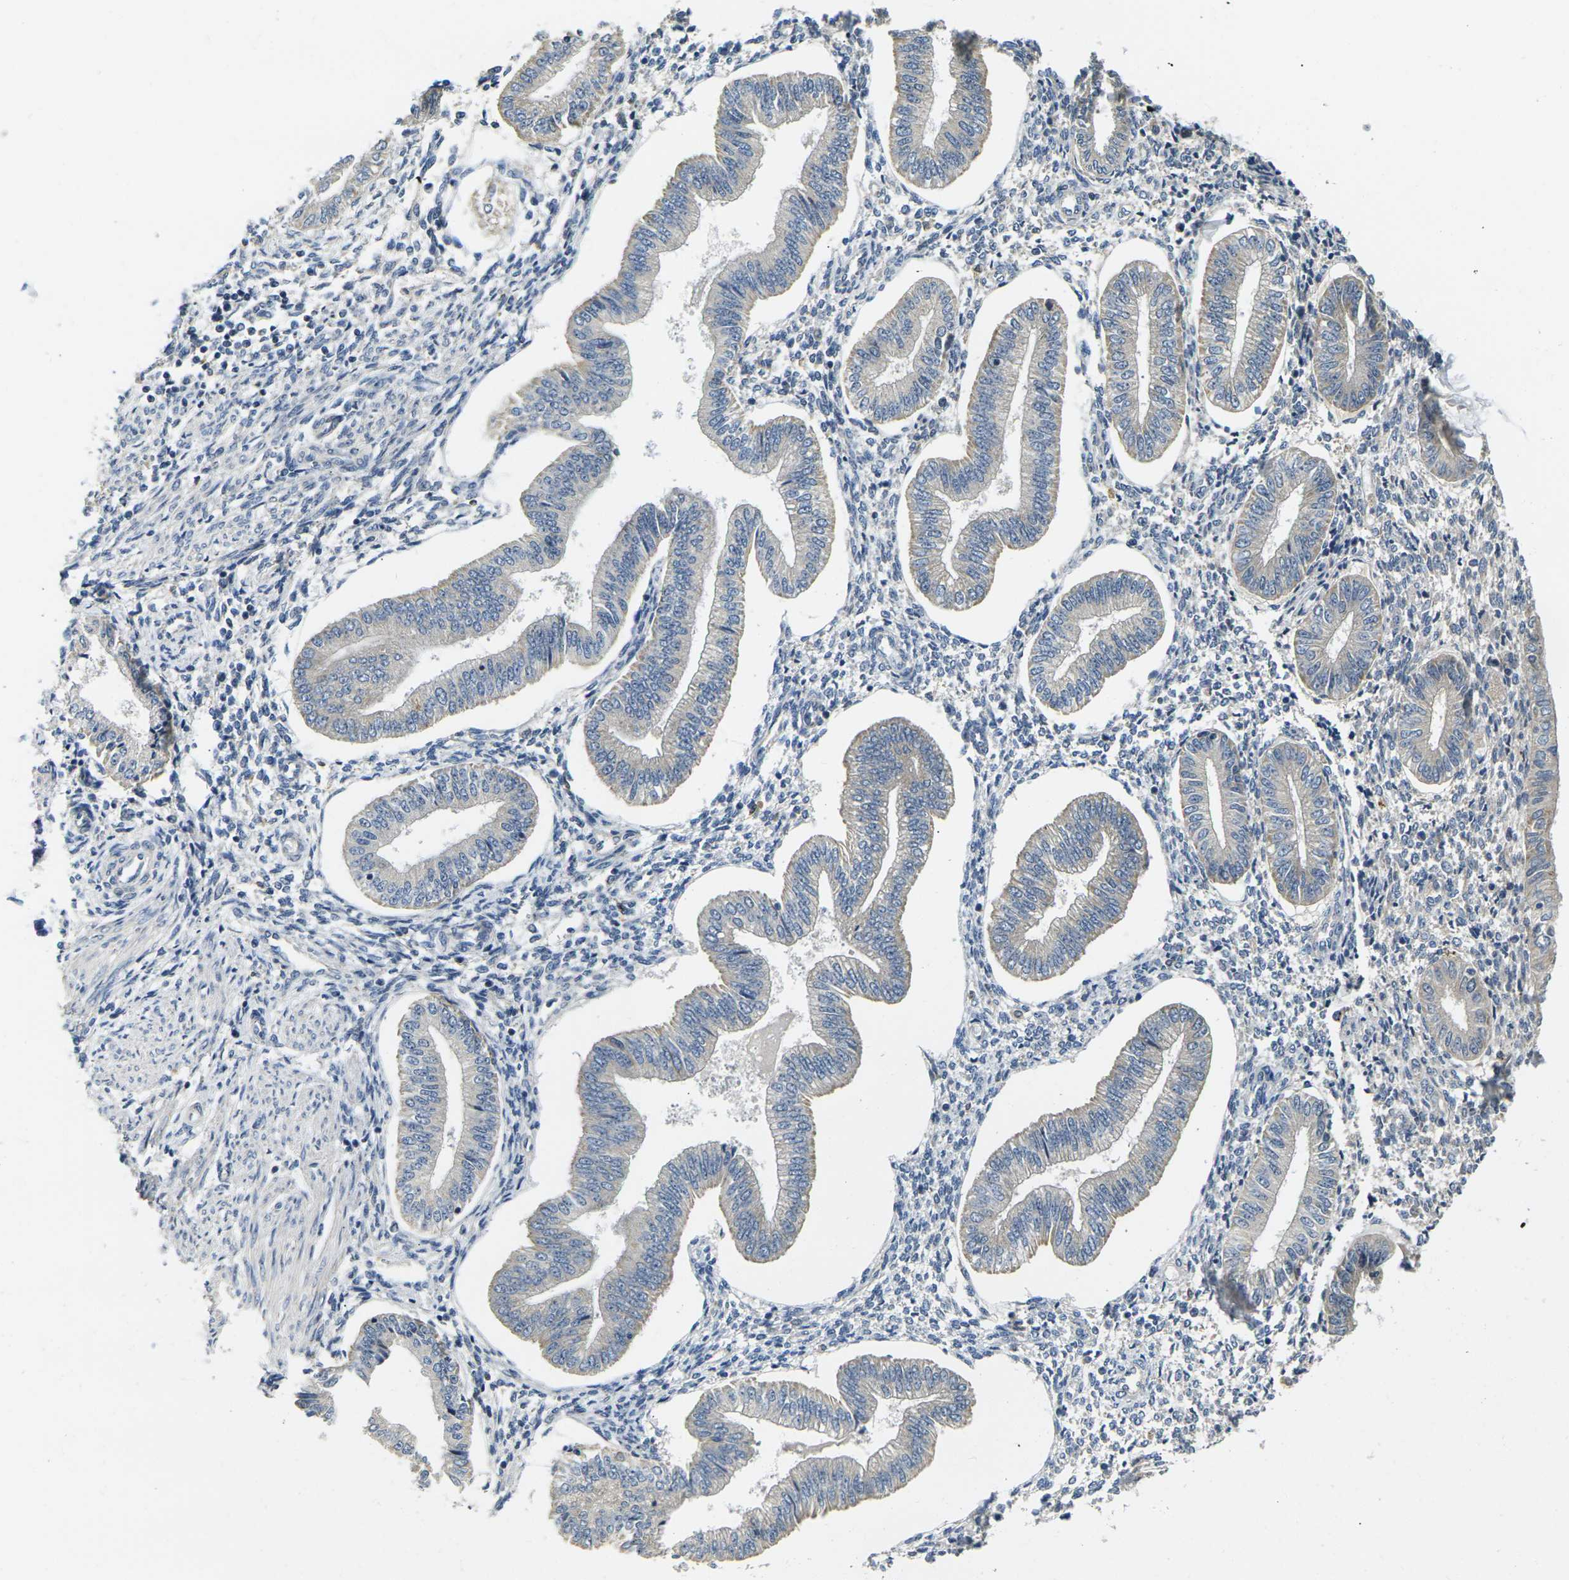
{"staining": {"intensity": "negative", "quantity": "none", "location": "none"}, "tissue": "endometrium", "cell_type": "Cells in endometrial stroma", "image_type": "normal", "snomed": [{"axis": "morphology", "description": "Normal tissue, NOS"}, {"axis": "topography", "description": "Endometrium"}], "caption": "This image is of benign endometrium stained with immunohistochemistry (IHC) to label a protein in brown with the nuclei are counter-stained blue. There is no staining in cells in endometrial stroma. The staining is performed using DAB brown chromogen with nuclei counter-stained in using hematoxylin.", "gene": "SHISAL2B", "patient": {"sex": "female", "age": 50}}